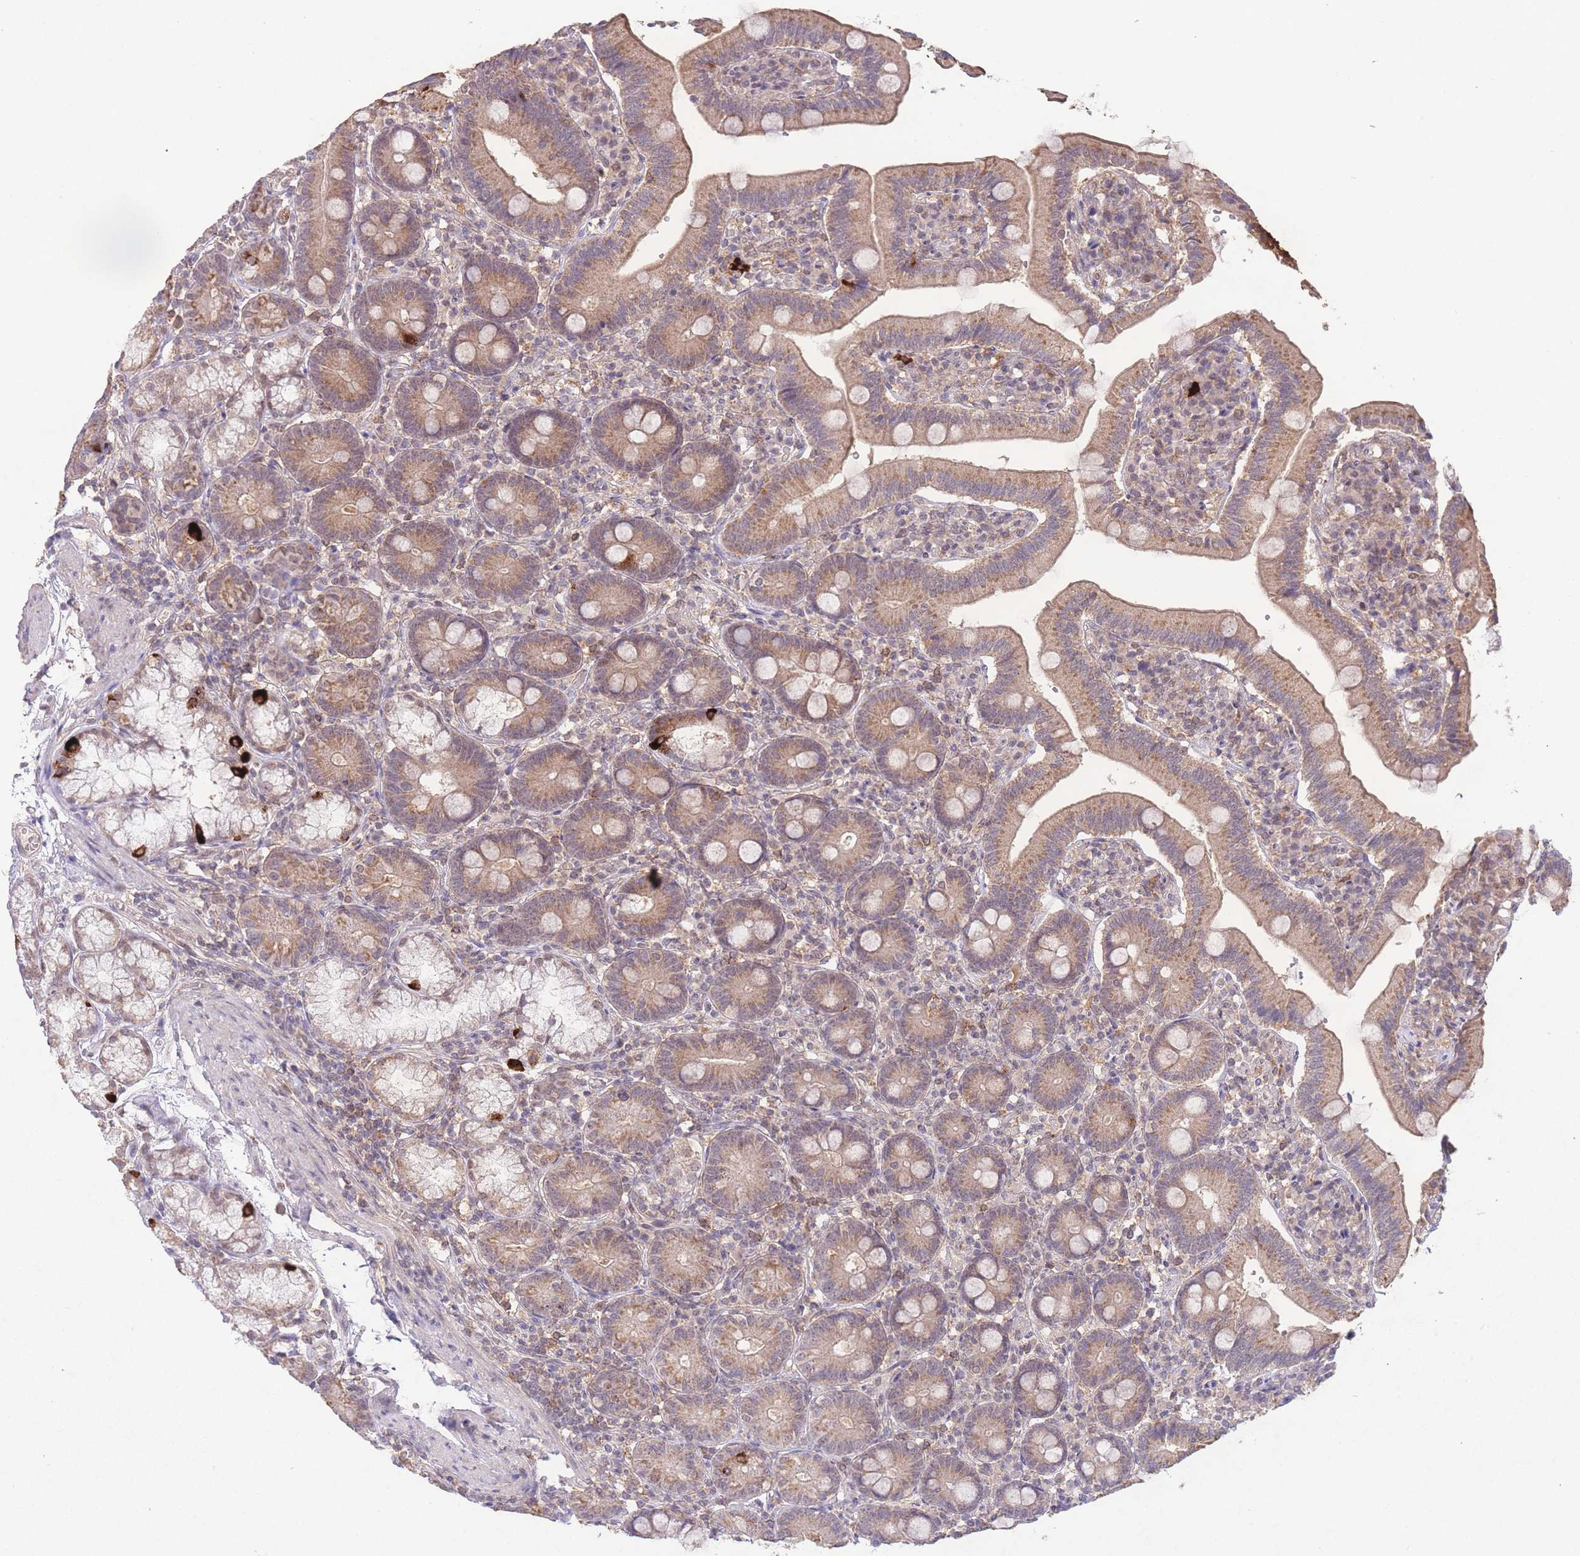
{"staining": {"intensity": "moderate", "quantity": "25%-75%", "location": "cytoplasmic/membranous"}, "tissue": "duodenum", "cell_type": "Glandular cells", "image_type": "normal", "snomed": [{"axis": "morphology", "description": "Normal tissue, NOS"}, {"axis": "topography", "description": "Duodenum"}], "caption": "Brown immunohistochemical staining in normal human duodenum demonstrates moderate cytoplasmic/membranous staining in about 25%-75% of glandular cells.", "gene": "RNF144B", "patient": {"sex": "female", "age": 67}}